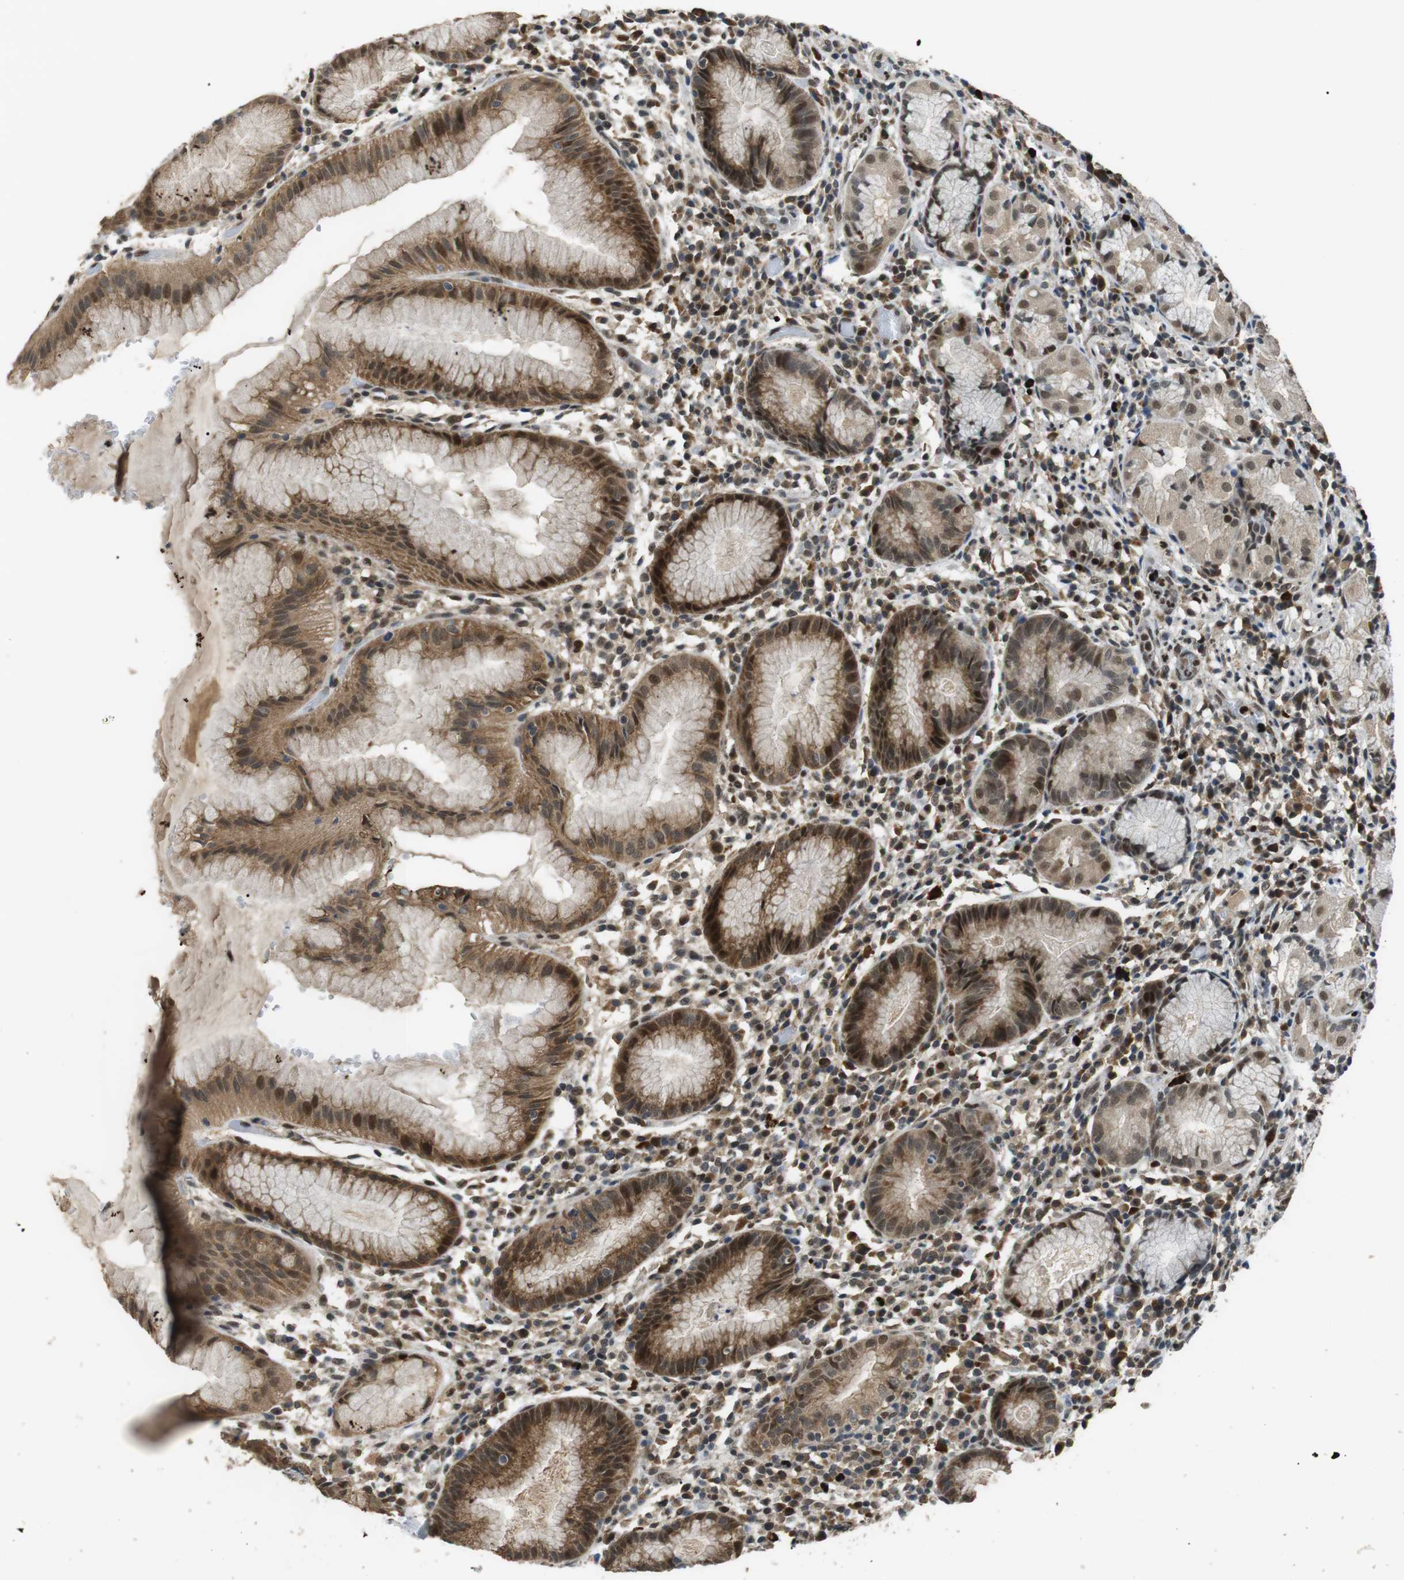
{"staining": {"intensity": "moderate", "quantity": ">75%", "location": "cytoplasmic/membranous,nuclear"}, "tissue": "stomach", "cell_type": "Glandular cells", "image_type": "normal", "snomed": [{"axis": "morphology", "description": "Normal tissue, NOS"}, {"axis": "topography", "description": "Stomach"}, {"axis": "topography", "description": "Stomach, lower"}], "caption": "Human stomach stained for a protein (brown) reveals moderate cytoplasmic/membranous,nuclear positive expression in approximately >75% of glandular cells.", "gene": "ORAI3", "patient": {"sex": "female", "age": 75}}